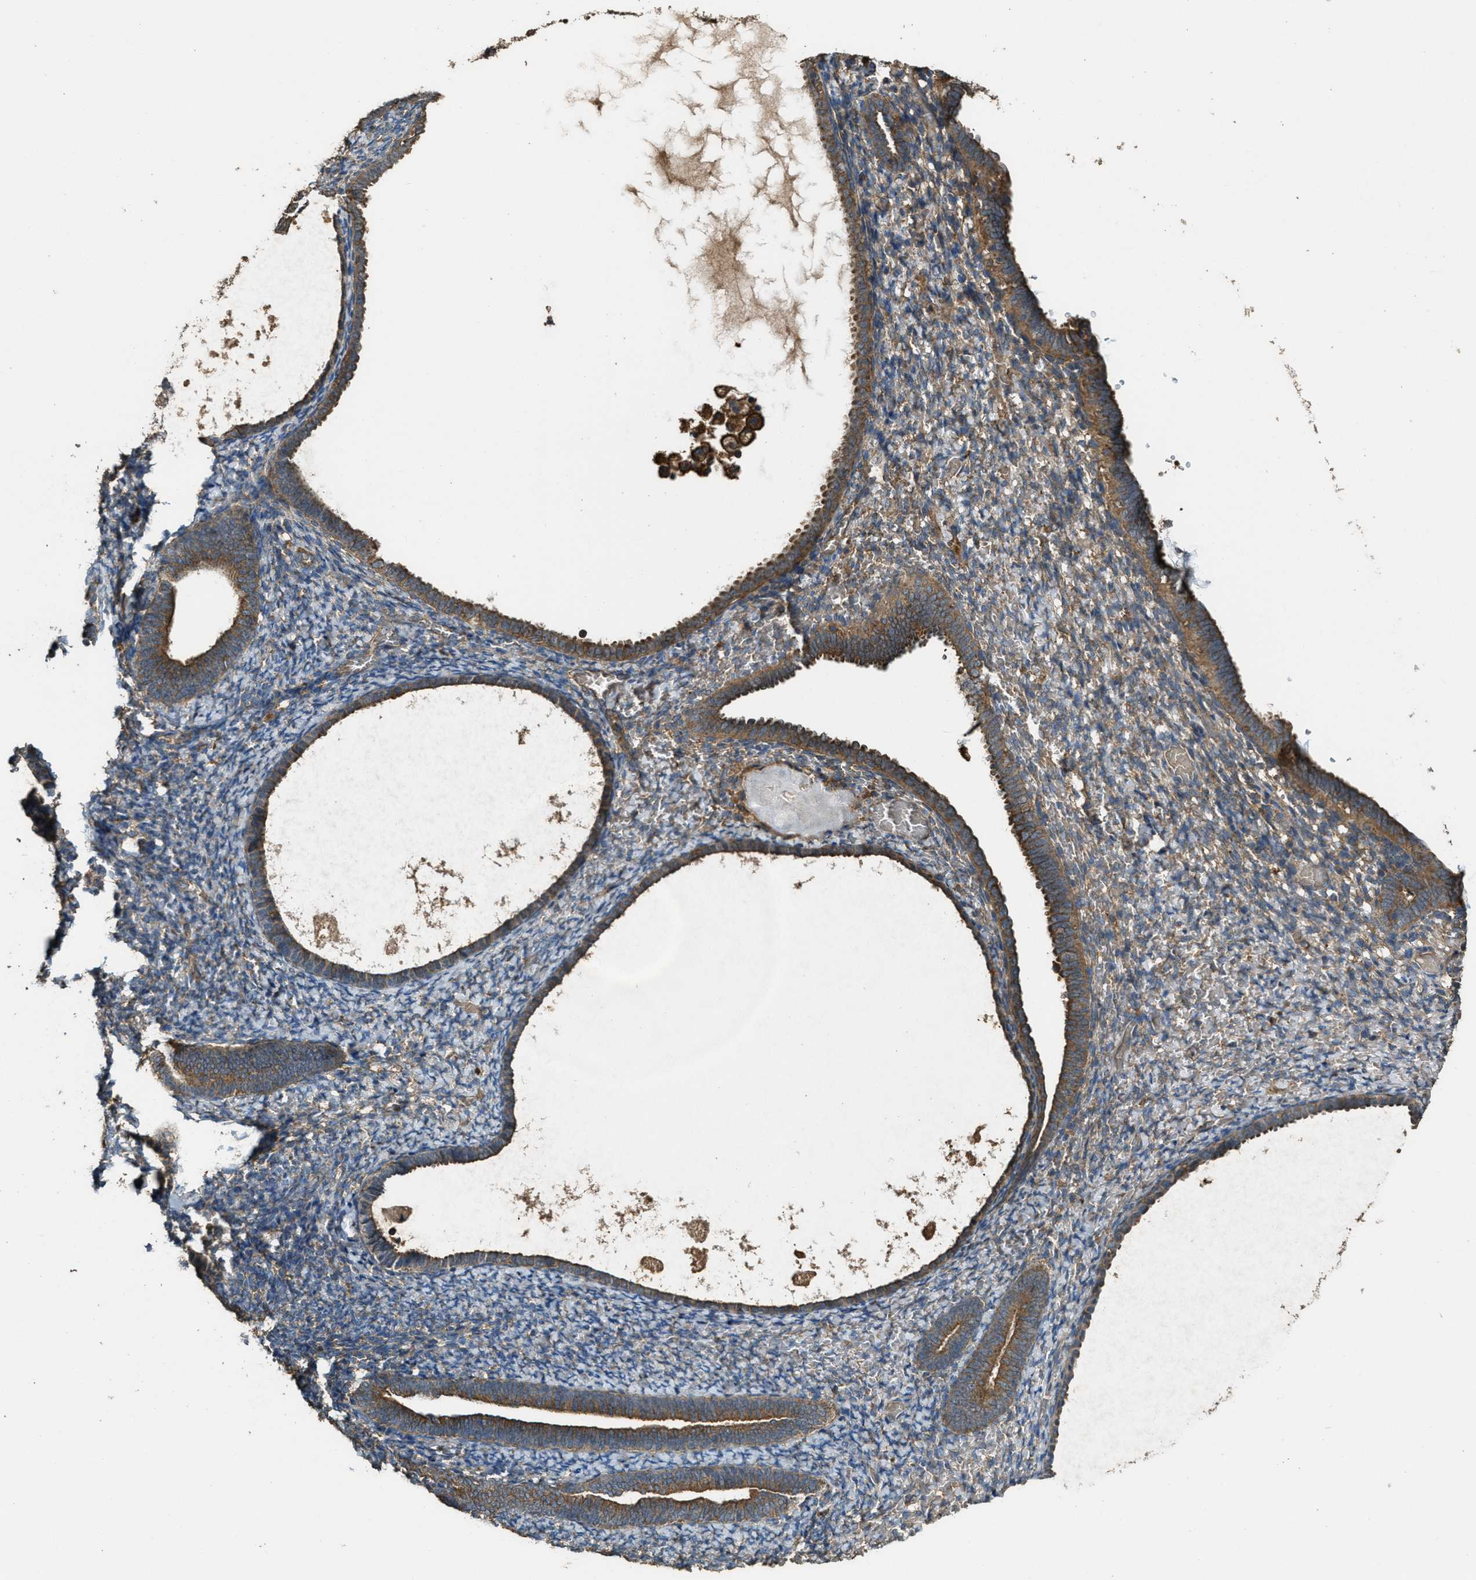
{"staining": {"intensity": "moderate", "quantity": "25%-75%", "location": "cytoplasmic/membranous"}, "tissue": "endometrium", "cell_type": "Cells in endometrial stroma", "image_type": "normal", "snomed": [{"axis": "morphology", "description": "Normal tissue, NOS"}, {"axis": "topography", "description": "Endometrium"}], "caption": "Protein staining of normal endometrium reveals moderate cytoplasmic/membranous positivity in about 25%-75% of cells in endometrial stroma. (DAB (3,3'-diaminobenzidine) = brown stain, brightfield microscopy at high magnification).", "gene": "MAP3K8", "patient": {"sex": "female", "age": 66}}